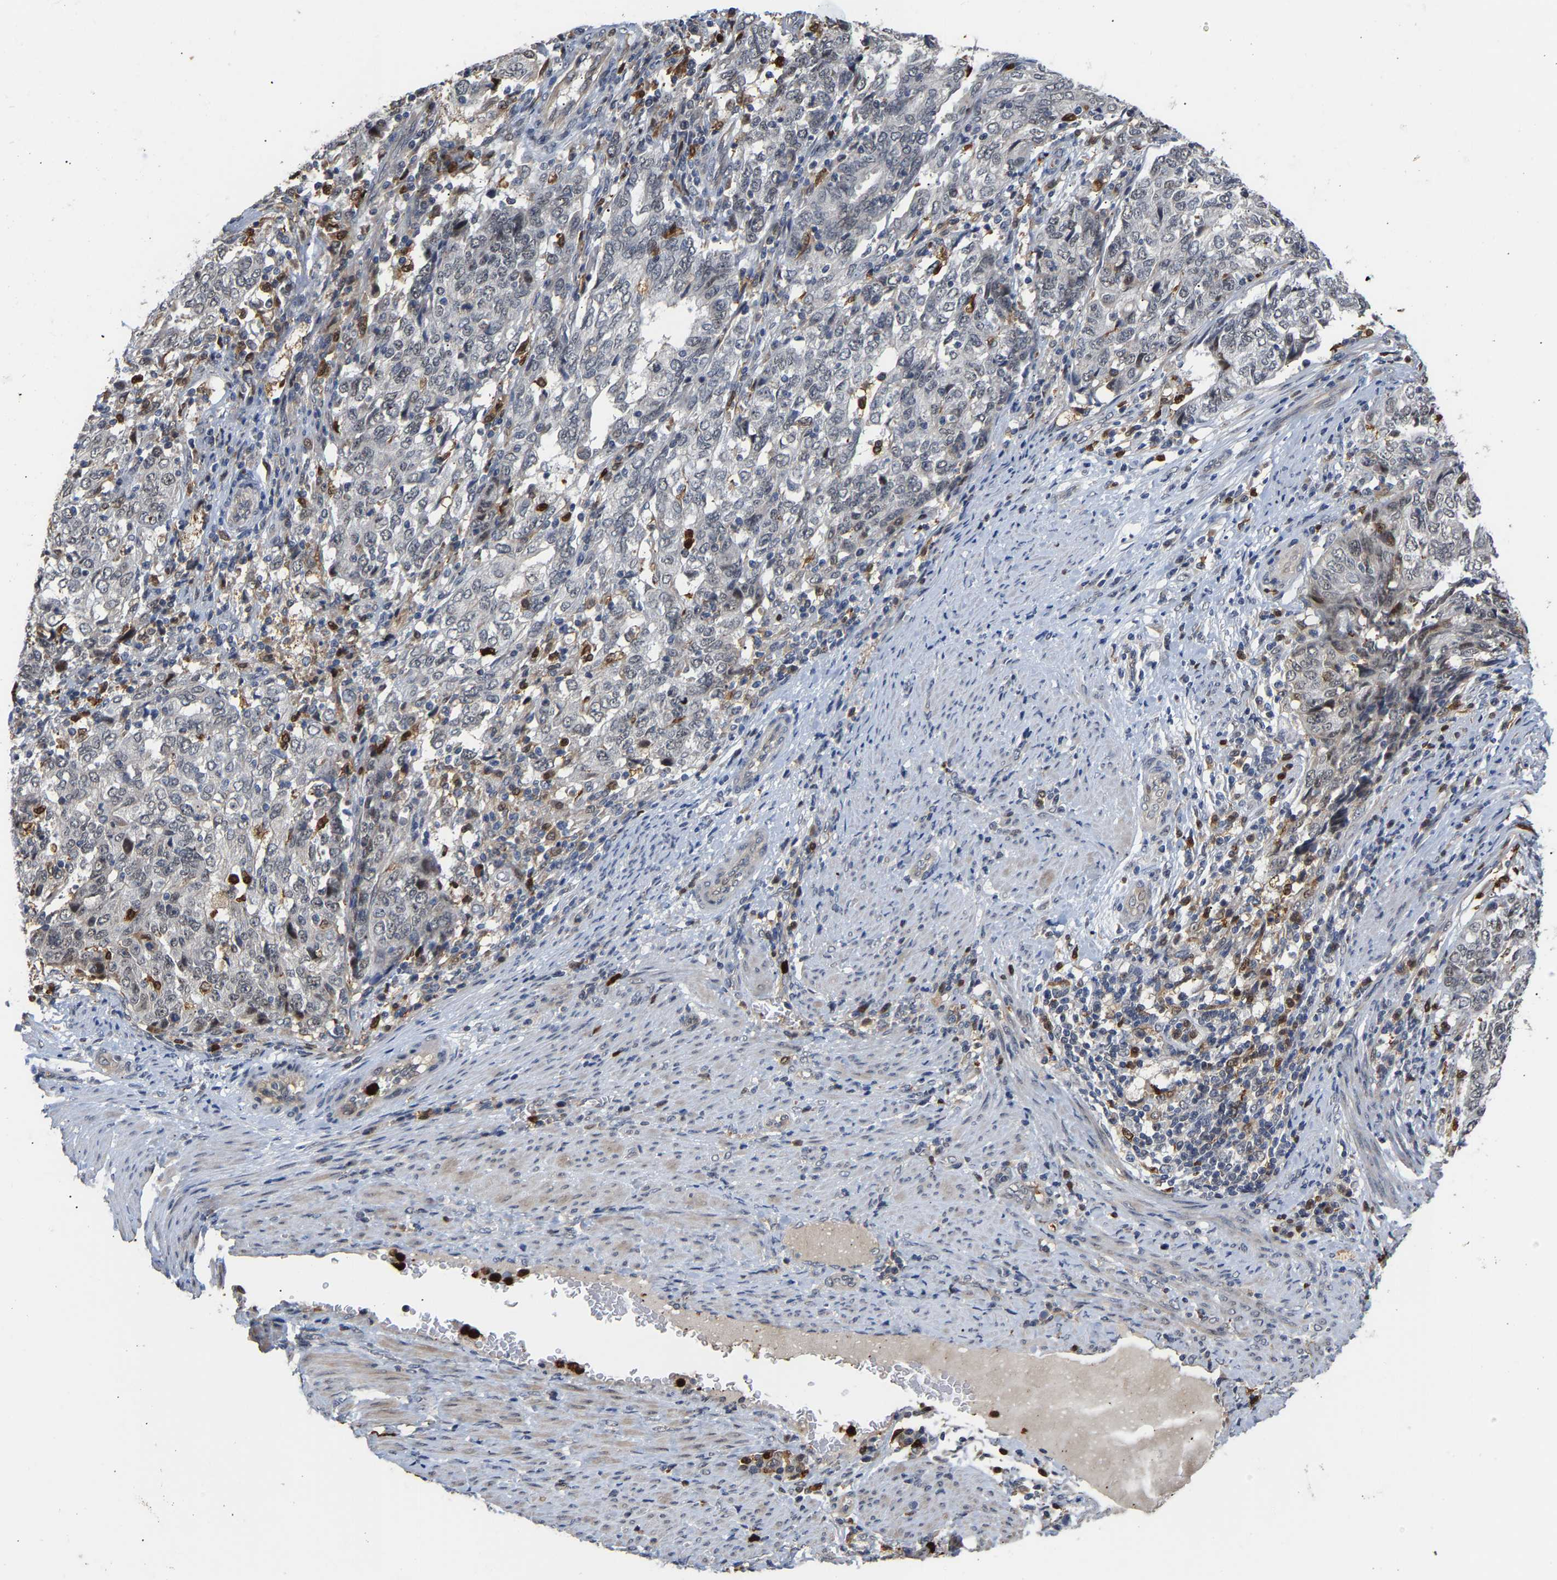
{"staining": {"intensity": "weak", "quantity": "<25%", "location": "cytoplasmic/membranous"}, "tissue": "endometrial cancer", "cell_type": "Tumor cells", "image_type": "cancer", "snomed": [{"axis": "morphology", "description": "Adenocarcinoma, NOS"}, {"axis": "topography", "description": "Endometrium"}], "caption": "Immunohistochemistry (IHC) of endometrial cancer demonstrates no staining in tumor cells.", "gene": "TDRD7", "patient": {"sex": "female", "age": 80}}